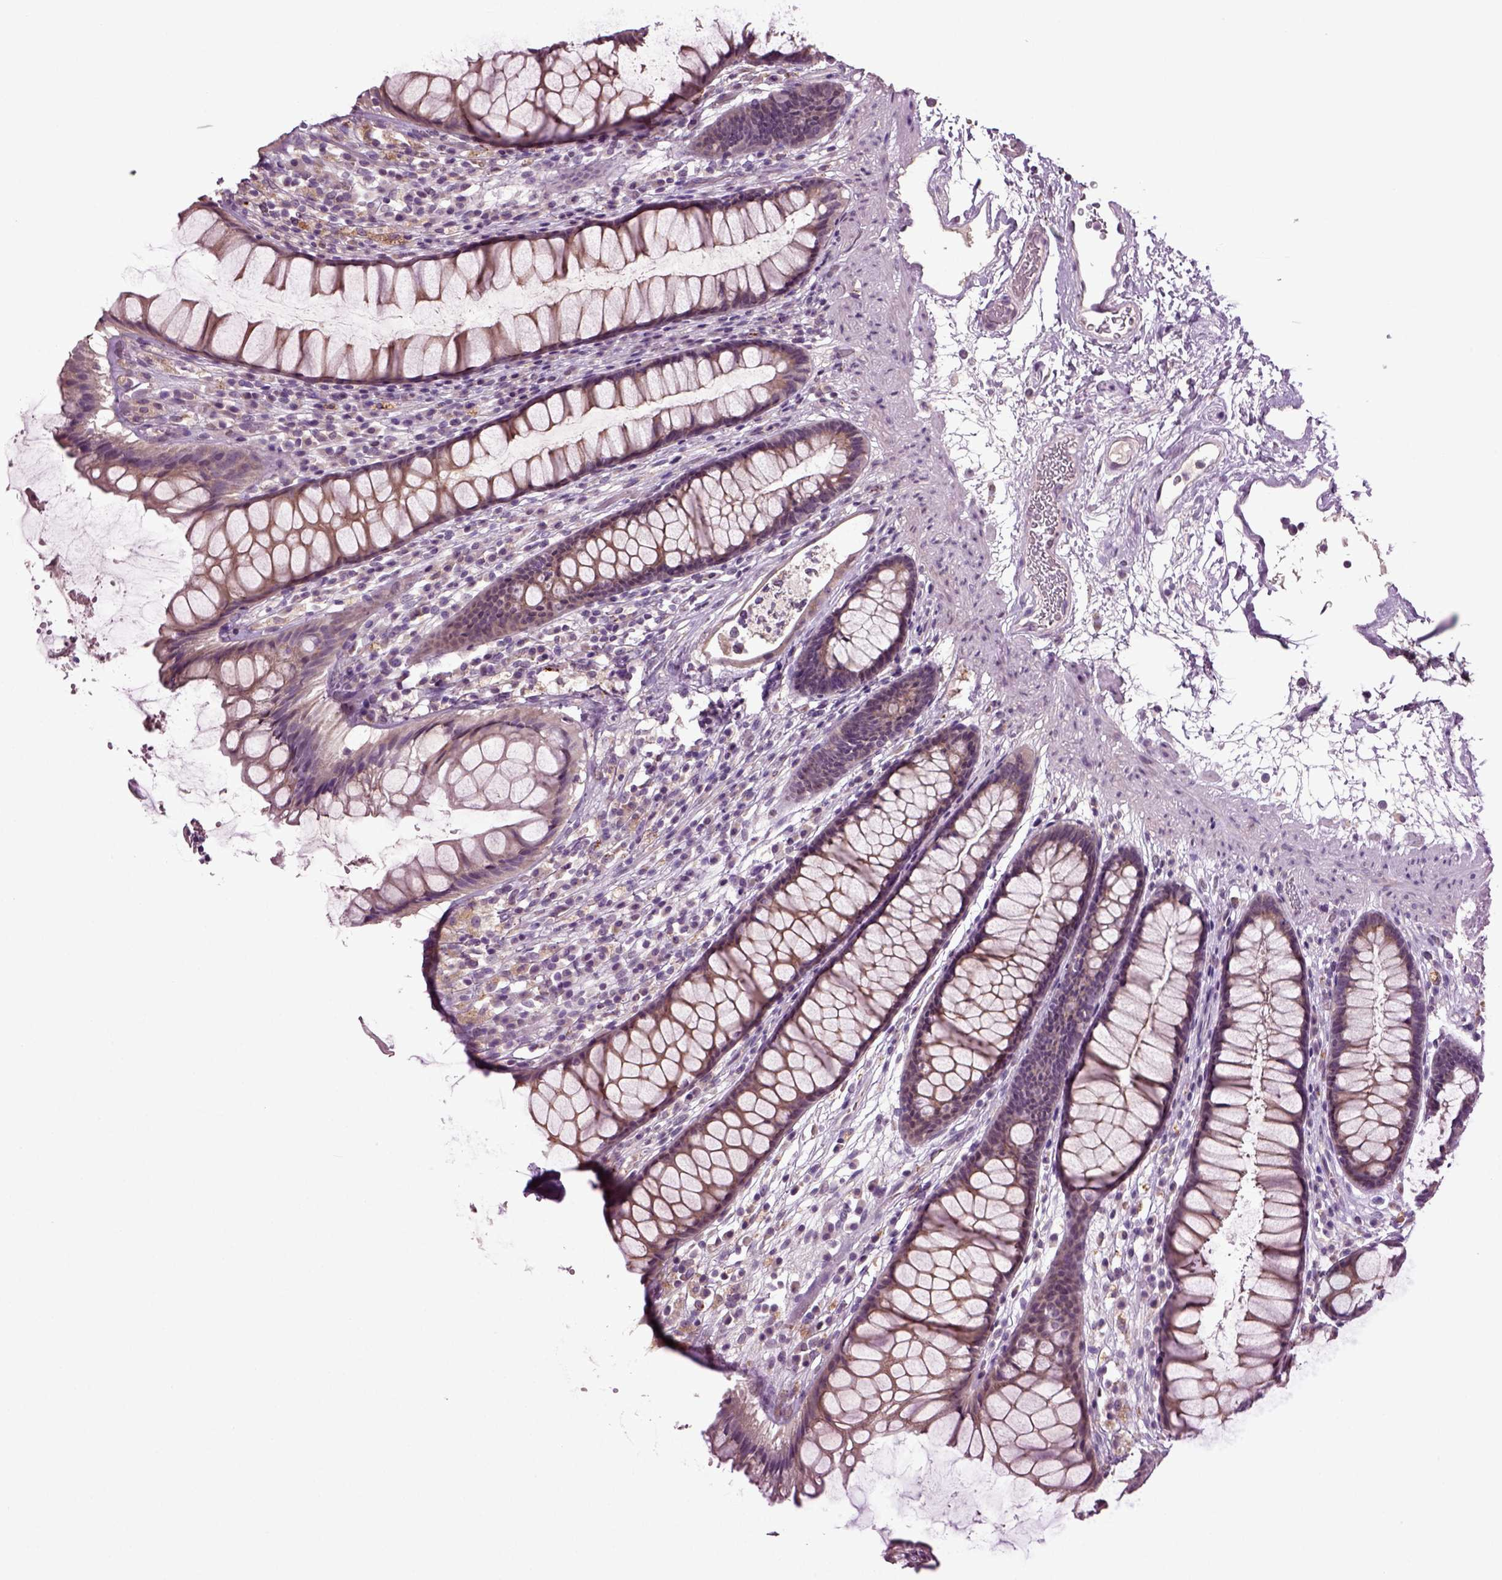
{"staining": {"intensity": "moderate", "quantity": ">75%", "location": "cytoplasmic/membranous"}, "tissue": "rectum", "cell_type": "Glandular cells", "image_type": "normal", "snomed": [{"axis": "morphology", "description": "Normal tissue, NOS"}, {"axis": "topography", "description": "Rectum"}], "caption": "IHC (DAB) staining of benign human rectum shows moderate cytoplasmic/membranous protein staining in approximately >75% of glandular cells.", "gene": "SLC17A6", "patient": {"sex": "male", "age": 72}}